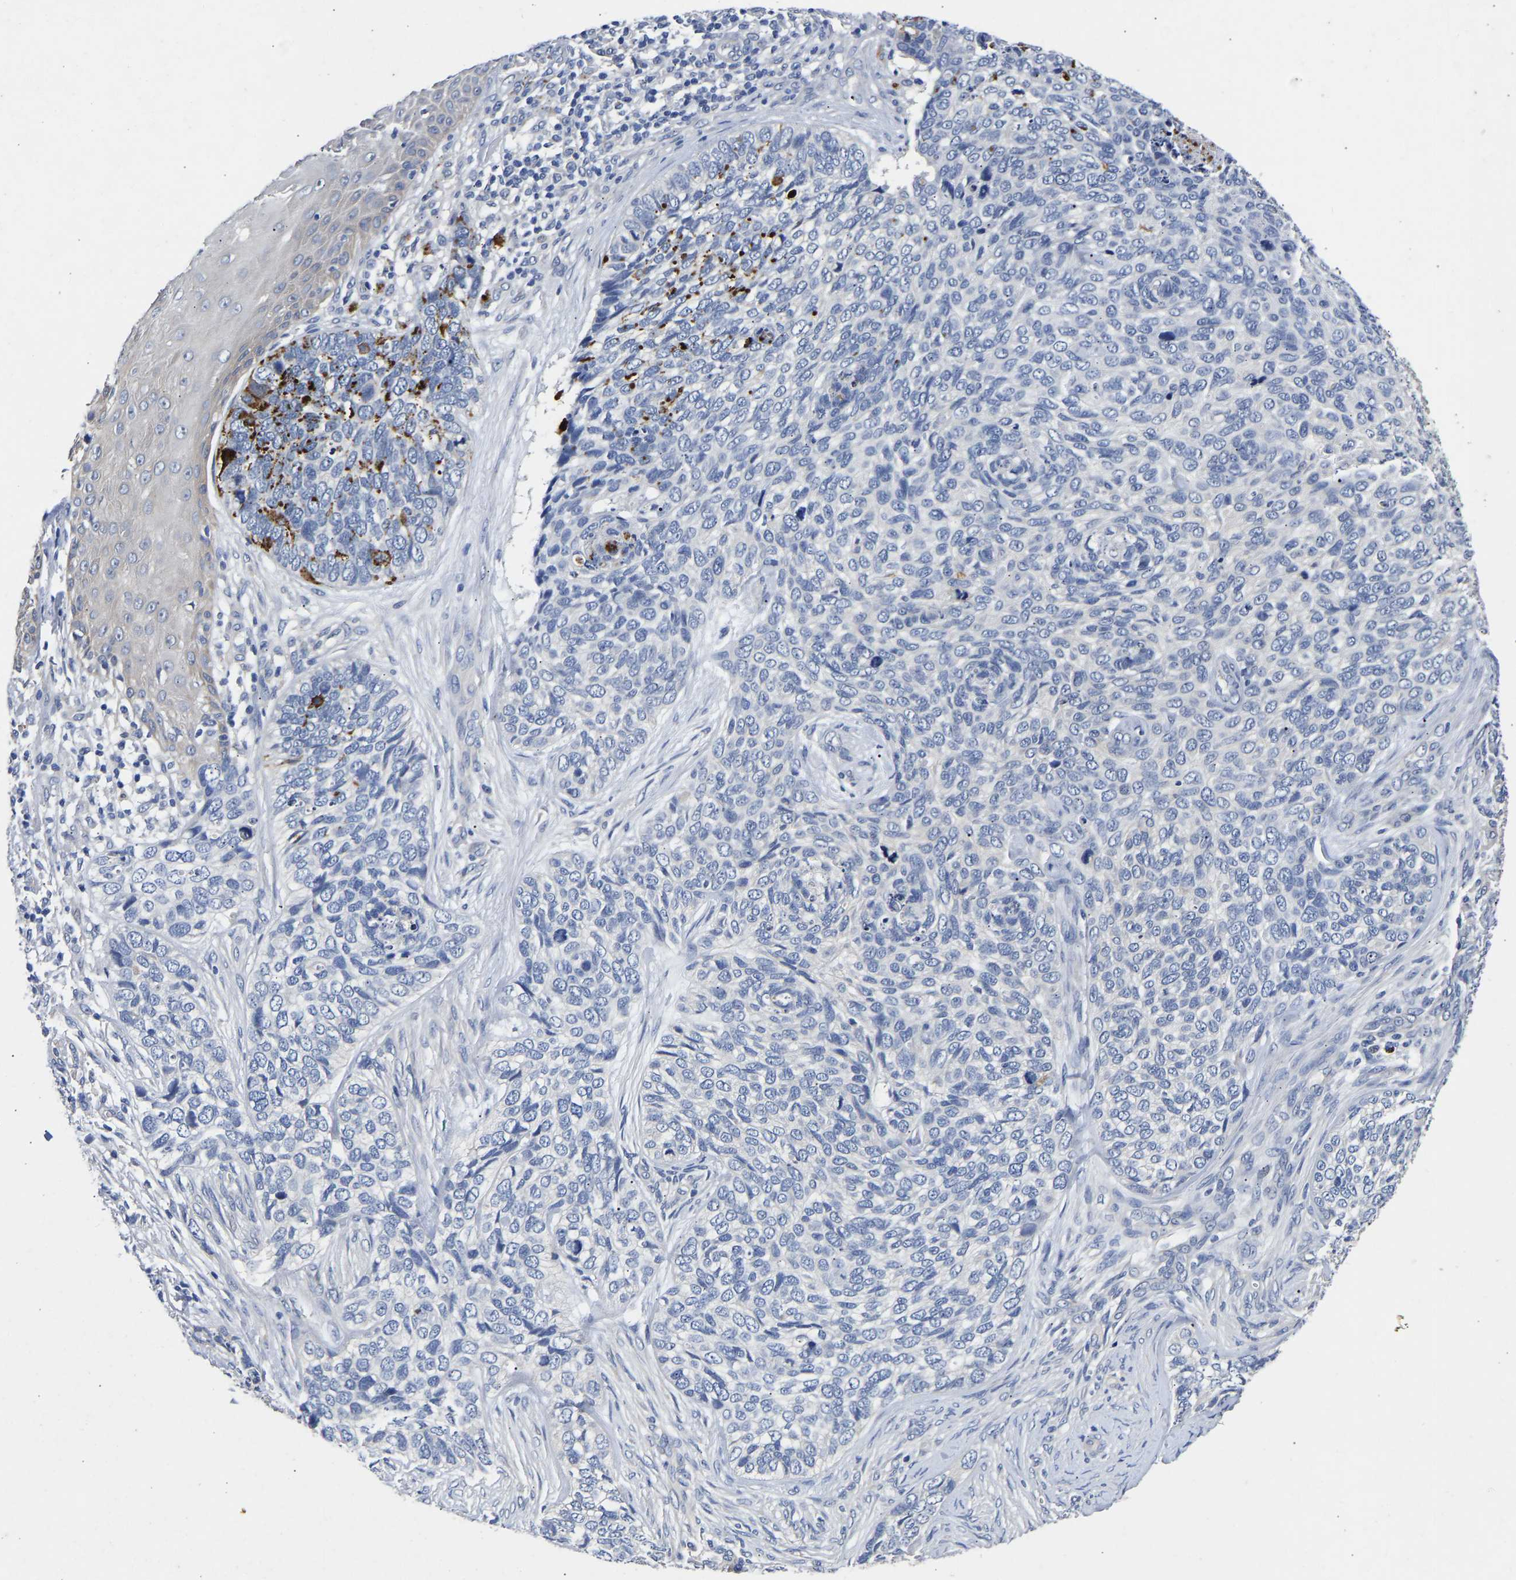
{"staining": {"intensity": "negative", "quantity": "none", "location": "none"}, "tissue": "skin cancer", "cell_type": "Tumor cells", "image_type": "cancer", "snomed": [{"axis": "morphology", "description": "Basal cell carcinoma"}, {"axis": "topography", "description": "Skin"}], "caption": "Immunohistochemical staining of human basal cell carcinoma (skin) reveals no significant expression in tumor cells. (DAB (3,3'-diaminobenzidine) immunohistochemistry with hematoxylin counter stain).", "gene": "CCDC6", "patient": {"sex": "female", "age": 64}}